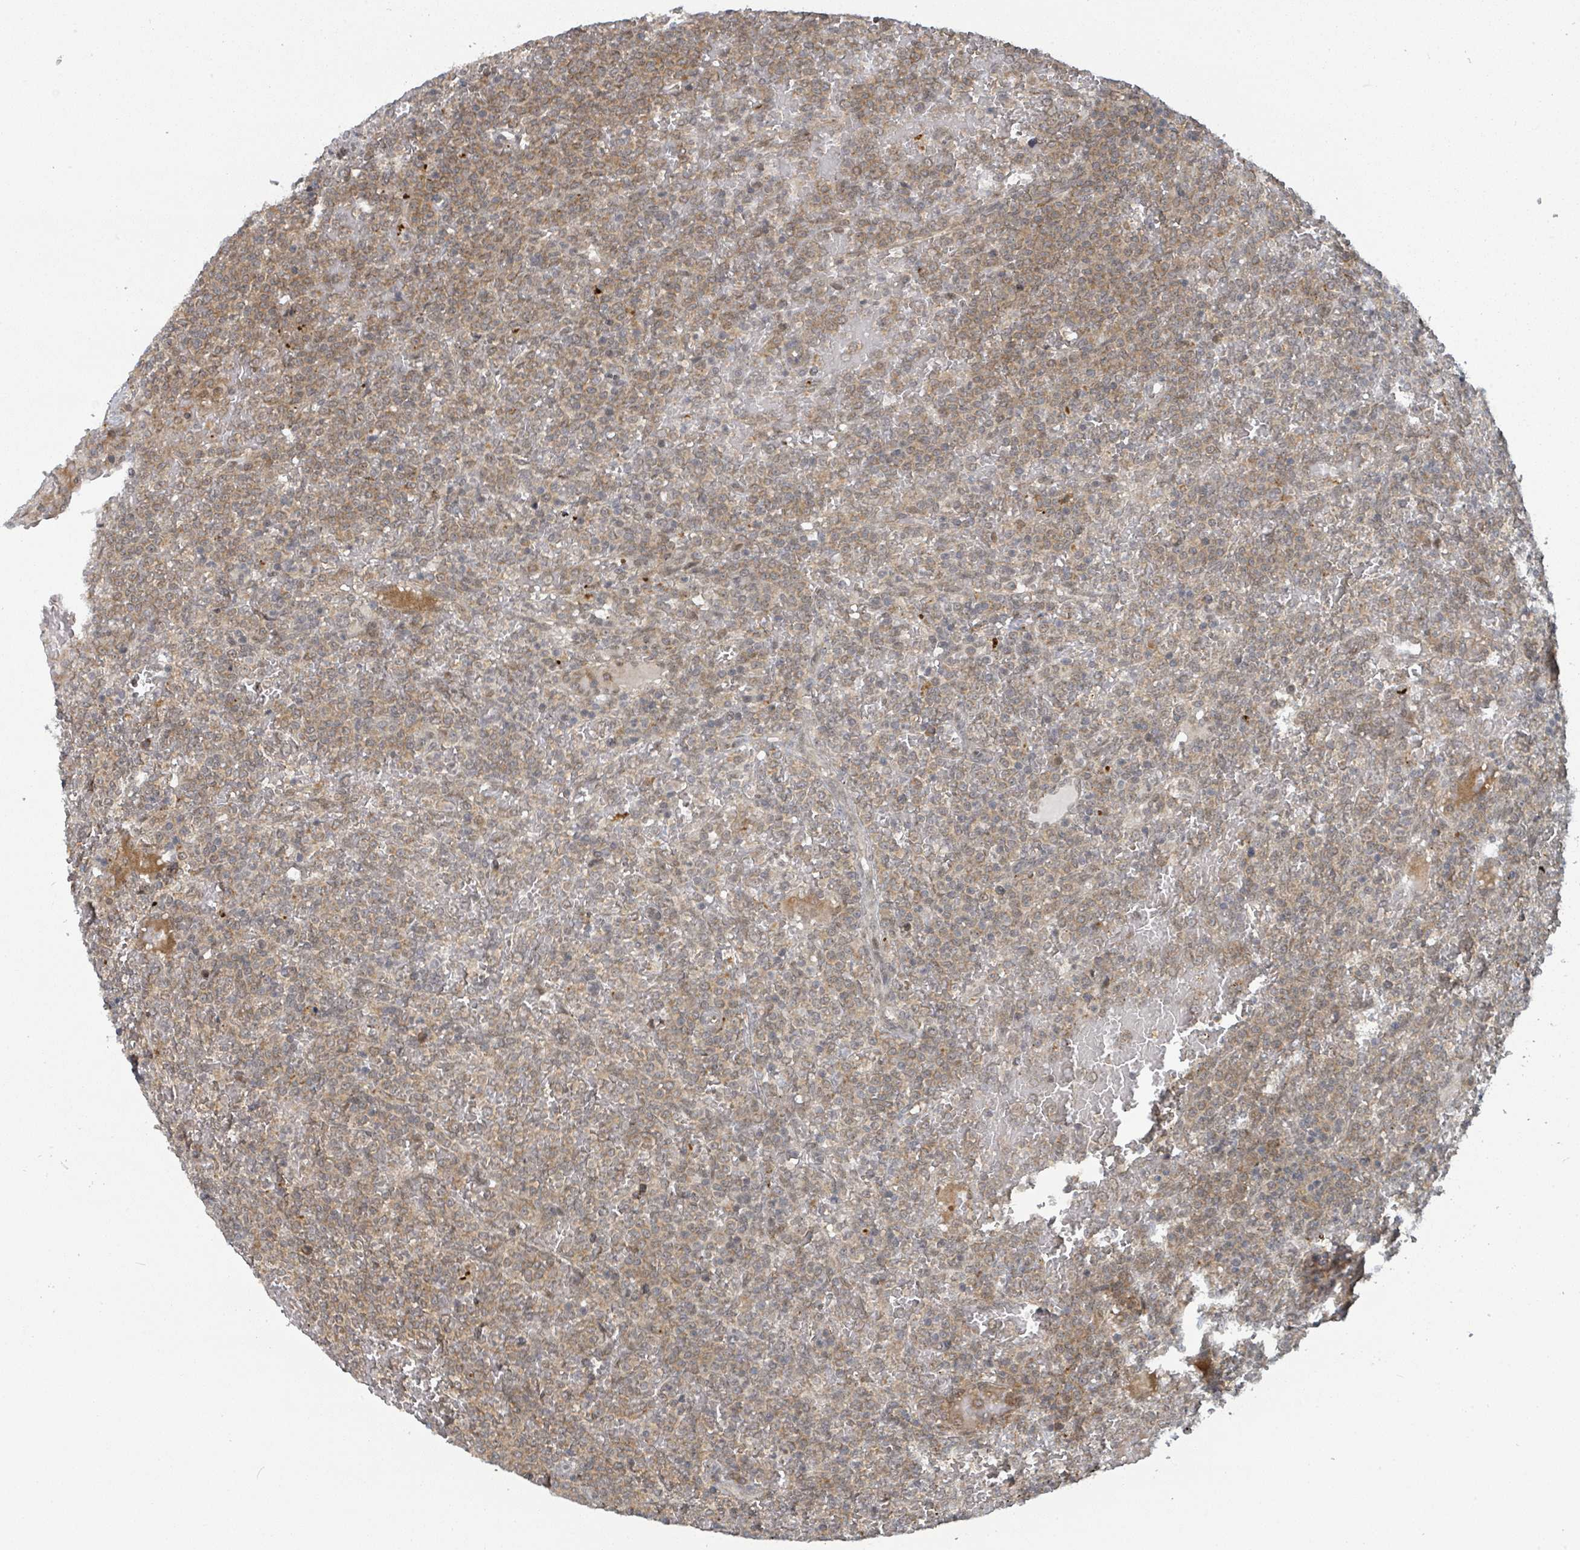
{"staining": {"intensity": "moderate", "quantity": "25%-75%", "location": "cytoplasmic/membranous"}, "tissue": "lymphoma", "cell_type": "Tumor cells", "image_type": "cancer", "snomed": [{"axis": "morphology", "description": "Malignant lymphoma, non-Hodgkin's type, Low grade"}, {"axis": "topography", "description": "Spleen"}], "caption": "Immunohistochemical staining of human lymphoma demonstrates medium levels of moderate cytoplasmic/membranous protein positivity in about 25%-75% of tumor cells. The staining is performed using DAB (3,3'-diaminobenzidine) brown chromogen to label protein expression. The nuclei are counter-stained blue using hematoxylin.", "gene": "GTF3C1", "patient": {"sex": "male", "age": 60}}